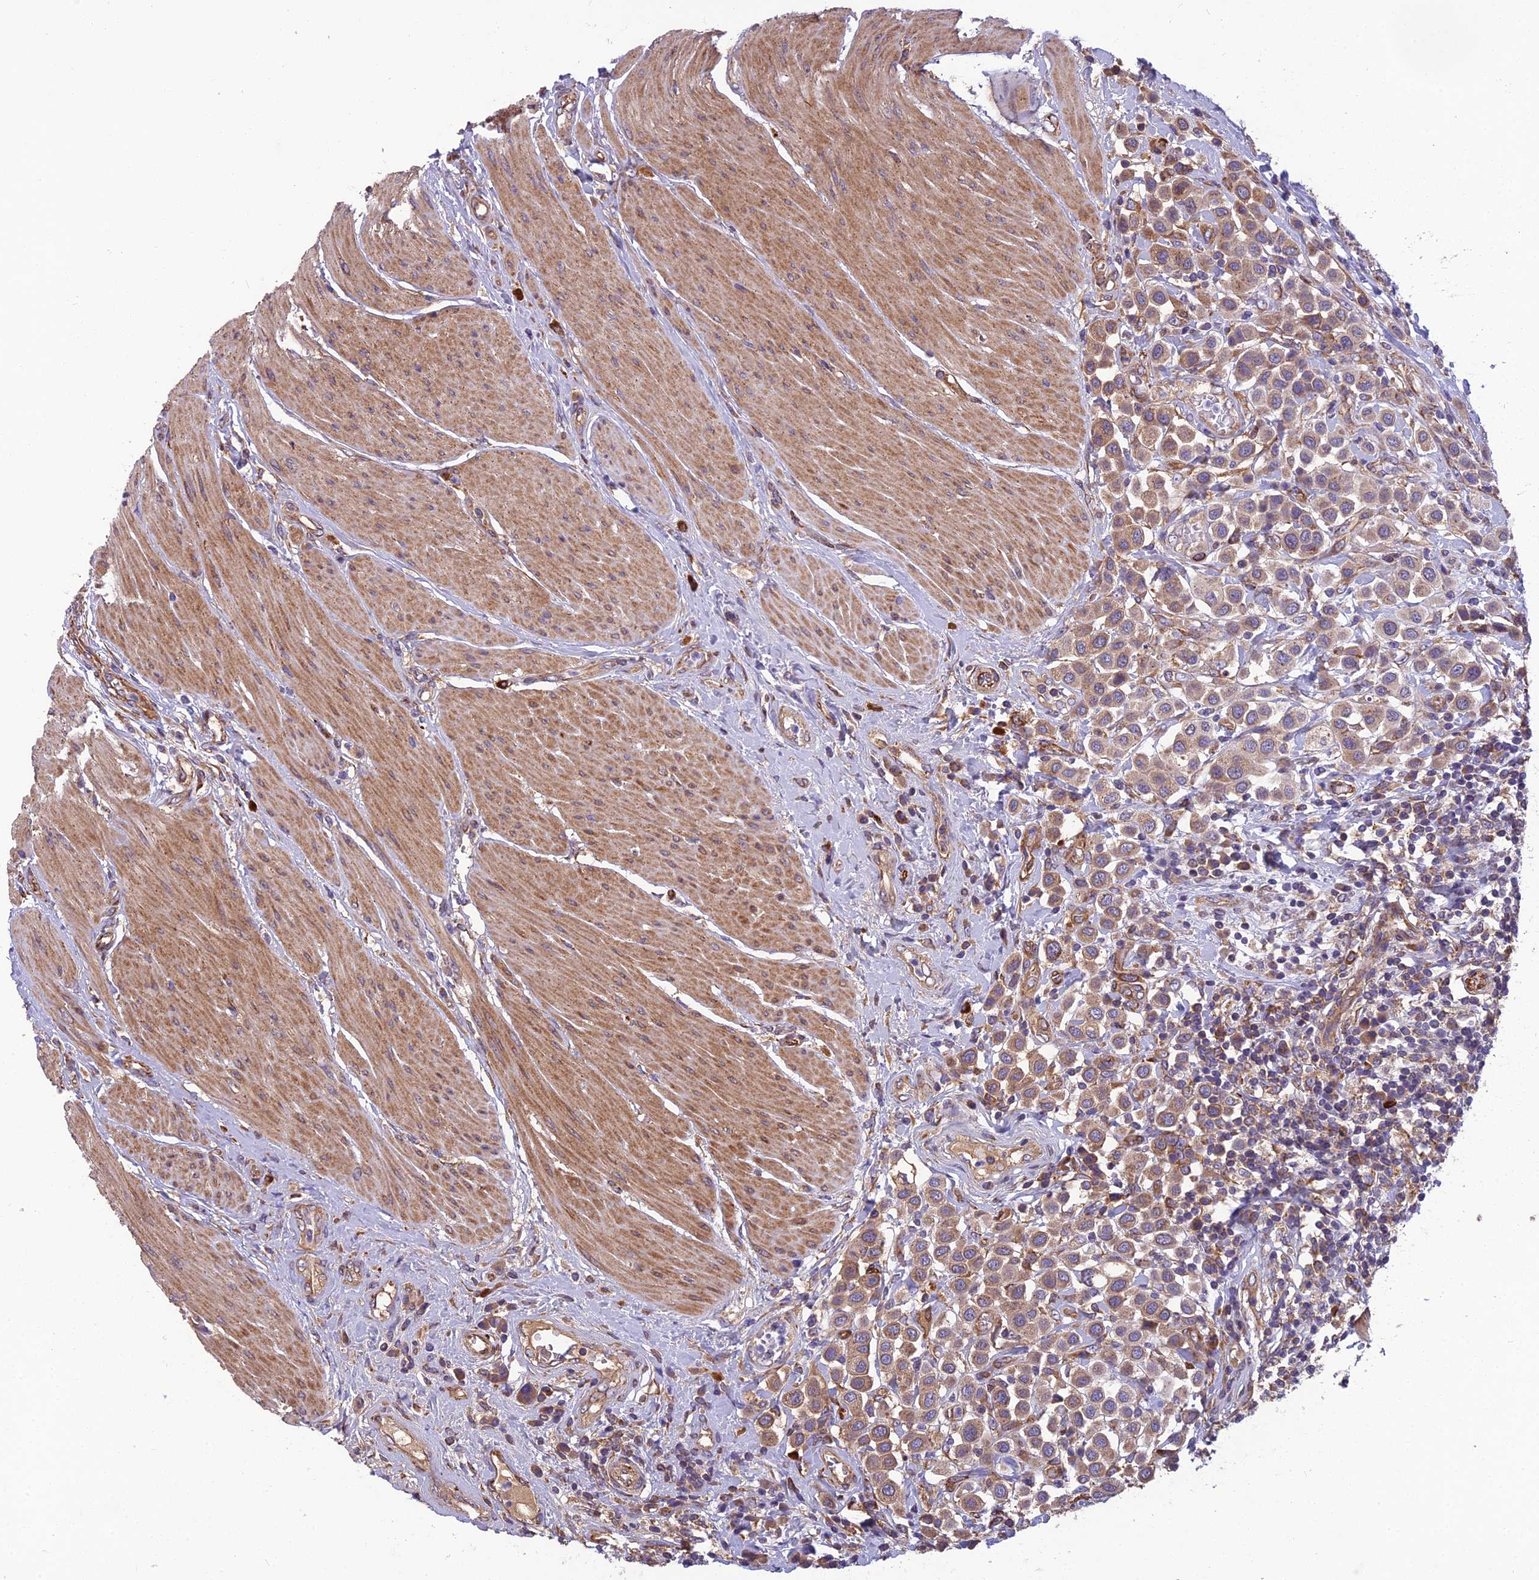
{"staining": {"intensity": "weak", "quantity": ">75%", "location": "cytoplasmic/membranous"}, "tissue": "urothelial cancer", "cell_type": "Tumor cells", "image_type": "cancer", "snomed": [{"axis": "morphology", "description": "Urothelial carcinoma, High grade"}, {"axis": "topography", "description": "Urinary bladder"}], "caption": "Protein staining by immunohistochemistry displays weak cytoplasmic/membranous staining in about >75% of tumor cells in urothelial cancer.", "gene": "SPDL1", "patient": {"sex": "male", "age": 50}}